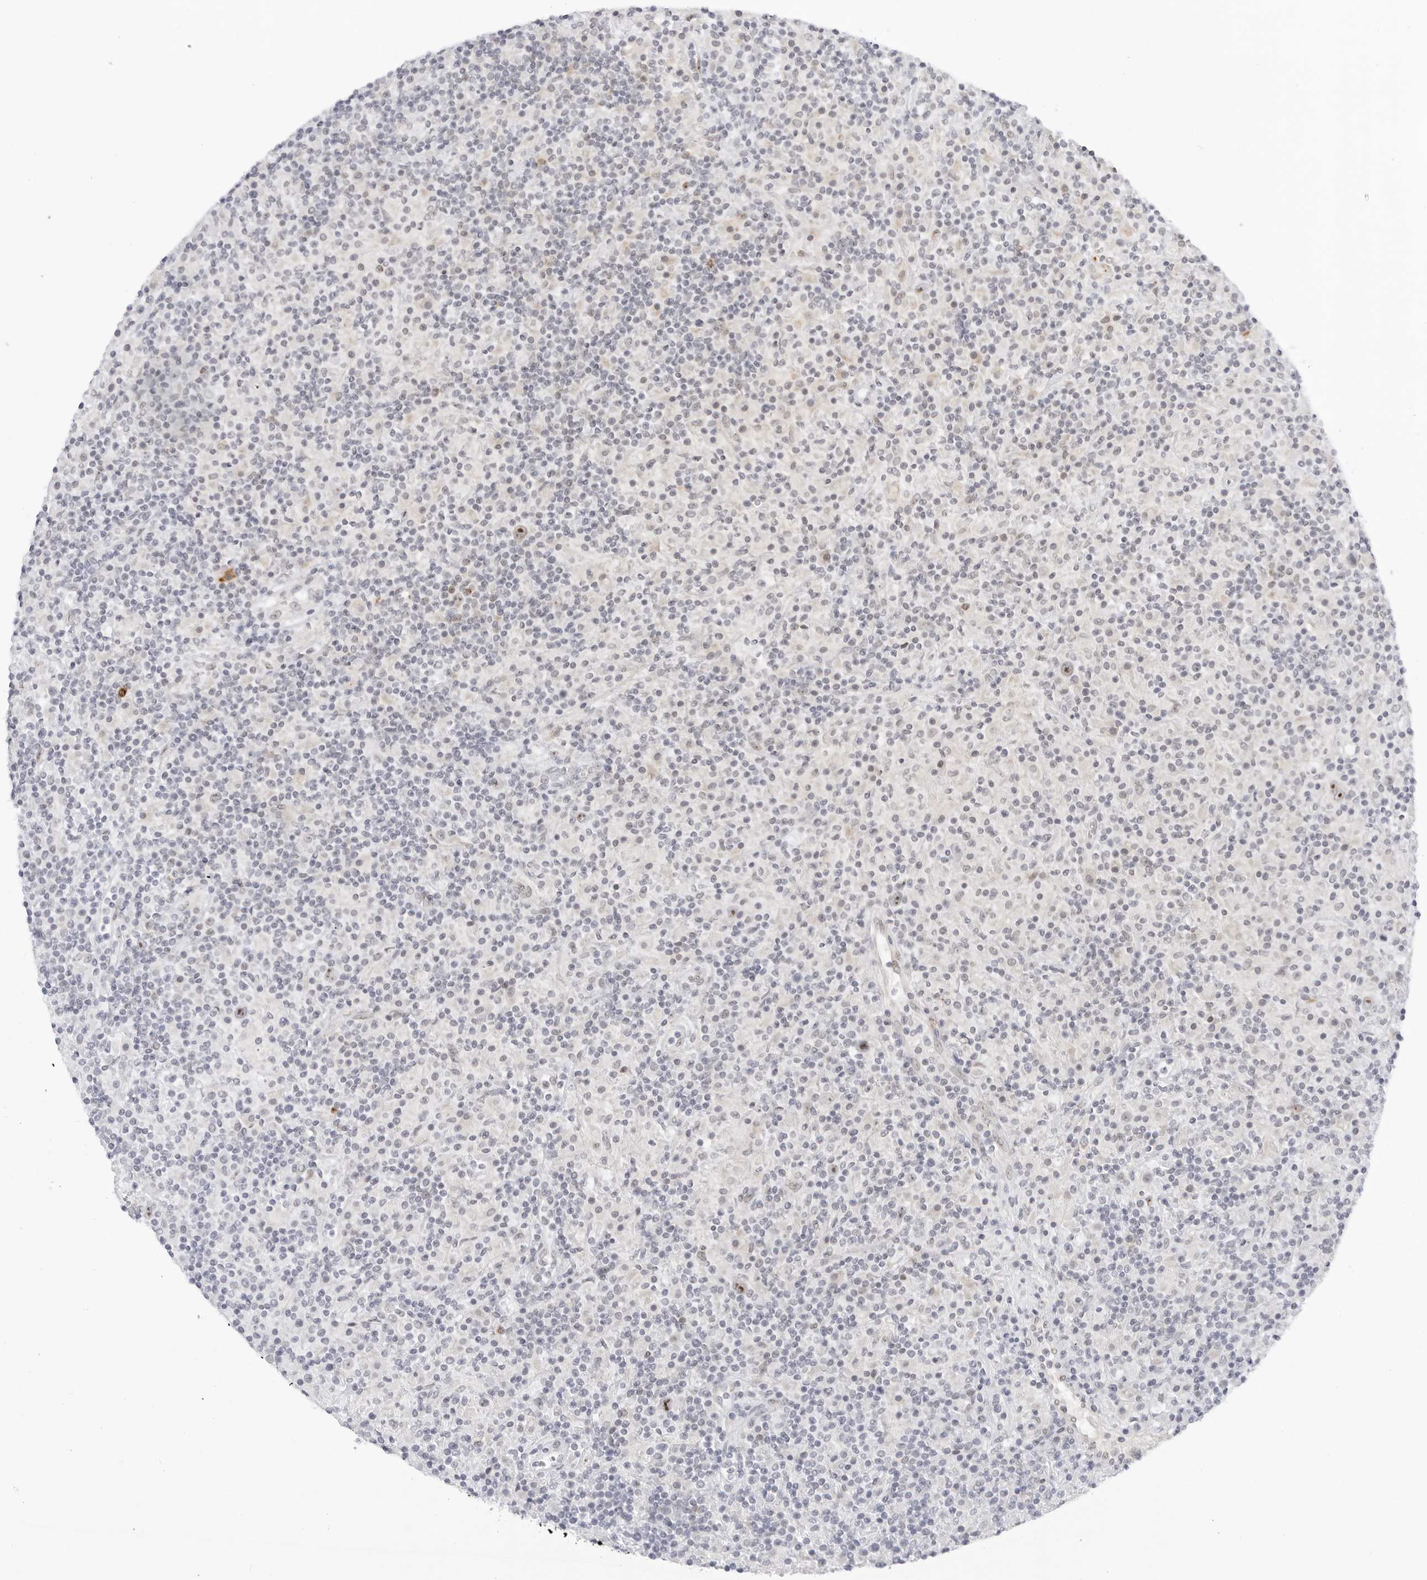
{"staining": {"intensity": "moderate", "quantity": ">75%", "location": "nuclear"}, "tissue": "lymphoma", "cell_type": "Tumor cells", "image_type": "cancer", "snomed": [{"axis": "morphology", "description": "Hodgkin's disease, NOS"}, {"axis": "topography", "description": "Lymph node"}], "caption": "Brown immunohistochemical staining in lymphoma exhibits moderate nuclear positivity in approximately >75% of tumor cells. Using DAB (3,3'-diaminobenzidine) (brown) and hematoxylin (blue) stains, captured at high magnification using brightfield microscopy.", "gene": "HIPK3", "patient": {"sex": "male", "age": 70}}